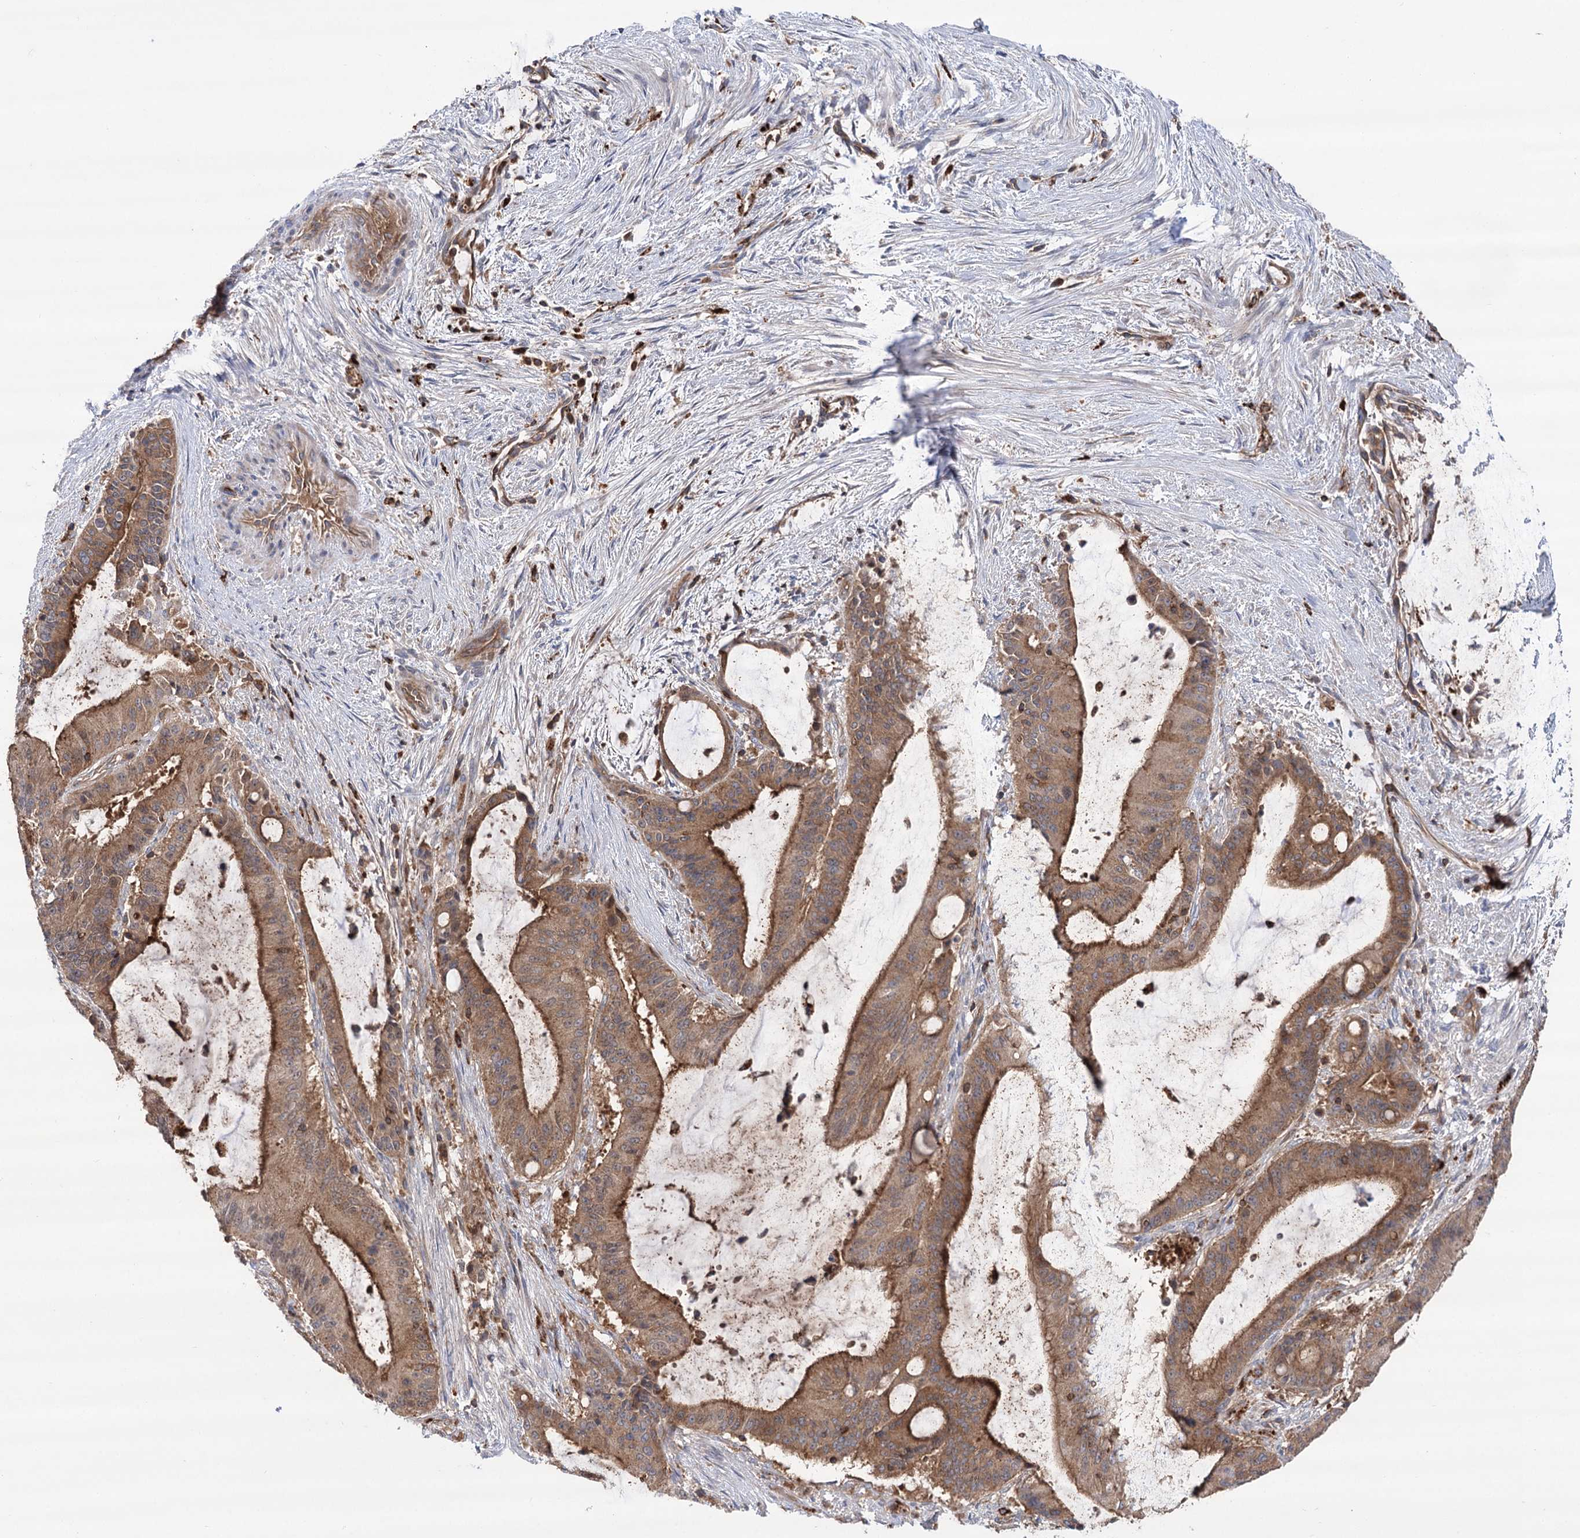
{"staining": {"intensity": "moderate", "quantity": ">75%", "location": "cytoplasmic/membranous"}, "tissue": "liver cancer", "cell_type": "Tumor cells", "image_type": "cancer", "snomed": [{"axis": "morphology", "description": "Normal tissue, NOS"}, {"axis": "morphology", "description": "Cholangiocarcinoma"}, {"axis": "topography", "description": "Liver"}, {"axis": "topography", "description": "Peripheral nerve tissue"}], "caption": "Protein expression analysis of liver cancer (cholangiocarcinoma) exhibits moderate cytoplasmic/membranous expression in approximately >75% of tumor cells.", "gene": "VPS37B", "patient": {"sex": "female", "age": 73}}